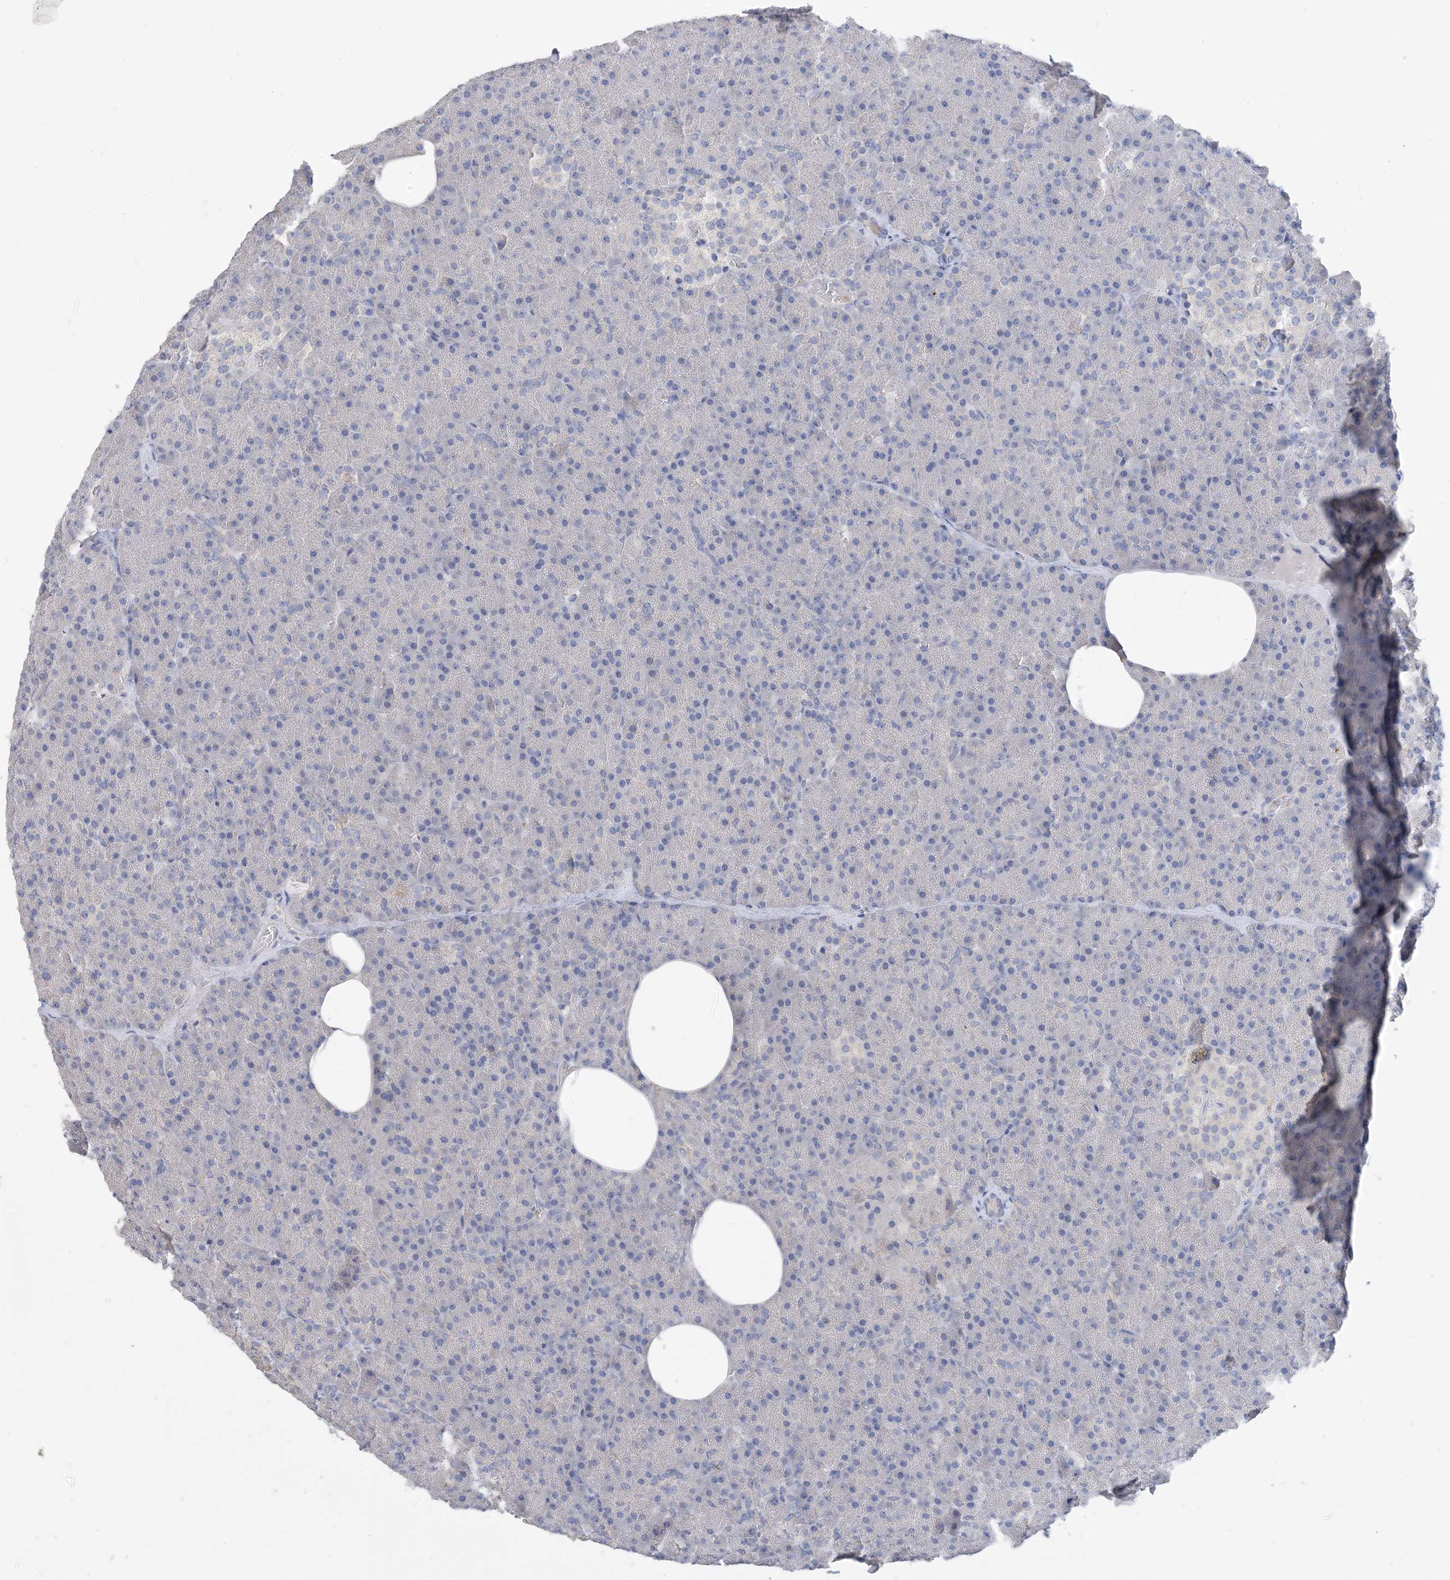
{"staining": {"intensity": "negative", "quantity": "none", "location": "none"}, "tissue": "pancreas", "cell_type": "Exocrine glandular cells", "image_type": "normal", "snomed": [{"axis": "morphology", "description": "Normal tissue, NOS"}, {"axis": "morphology", "description": "Carcinoid, malignant, NOS"}, {"axis": "topography", "description": "Pancreas"}], "caption": "Immunohistochemistry (IHC) photomicrograph of benign human pancreas stained for a protein (brown), which shows no positivity in exocrine glandular cells. (Stains: DAB IHC with hematoxylin counter stain, Microscopy: brightfield microscopy at high magnification).", "gene": "KPRP", "patient": {"sex": "female", "age": 35}}